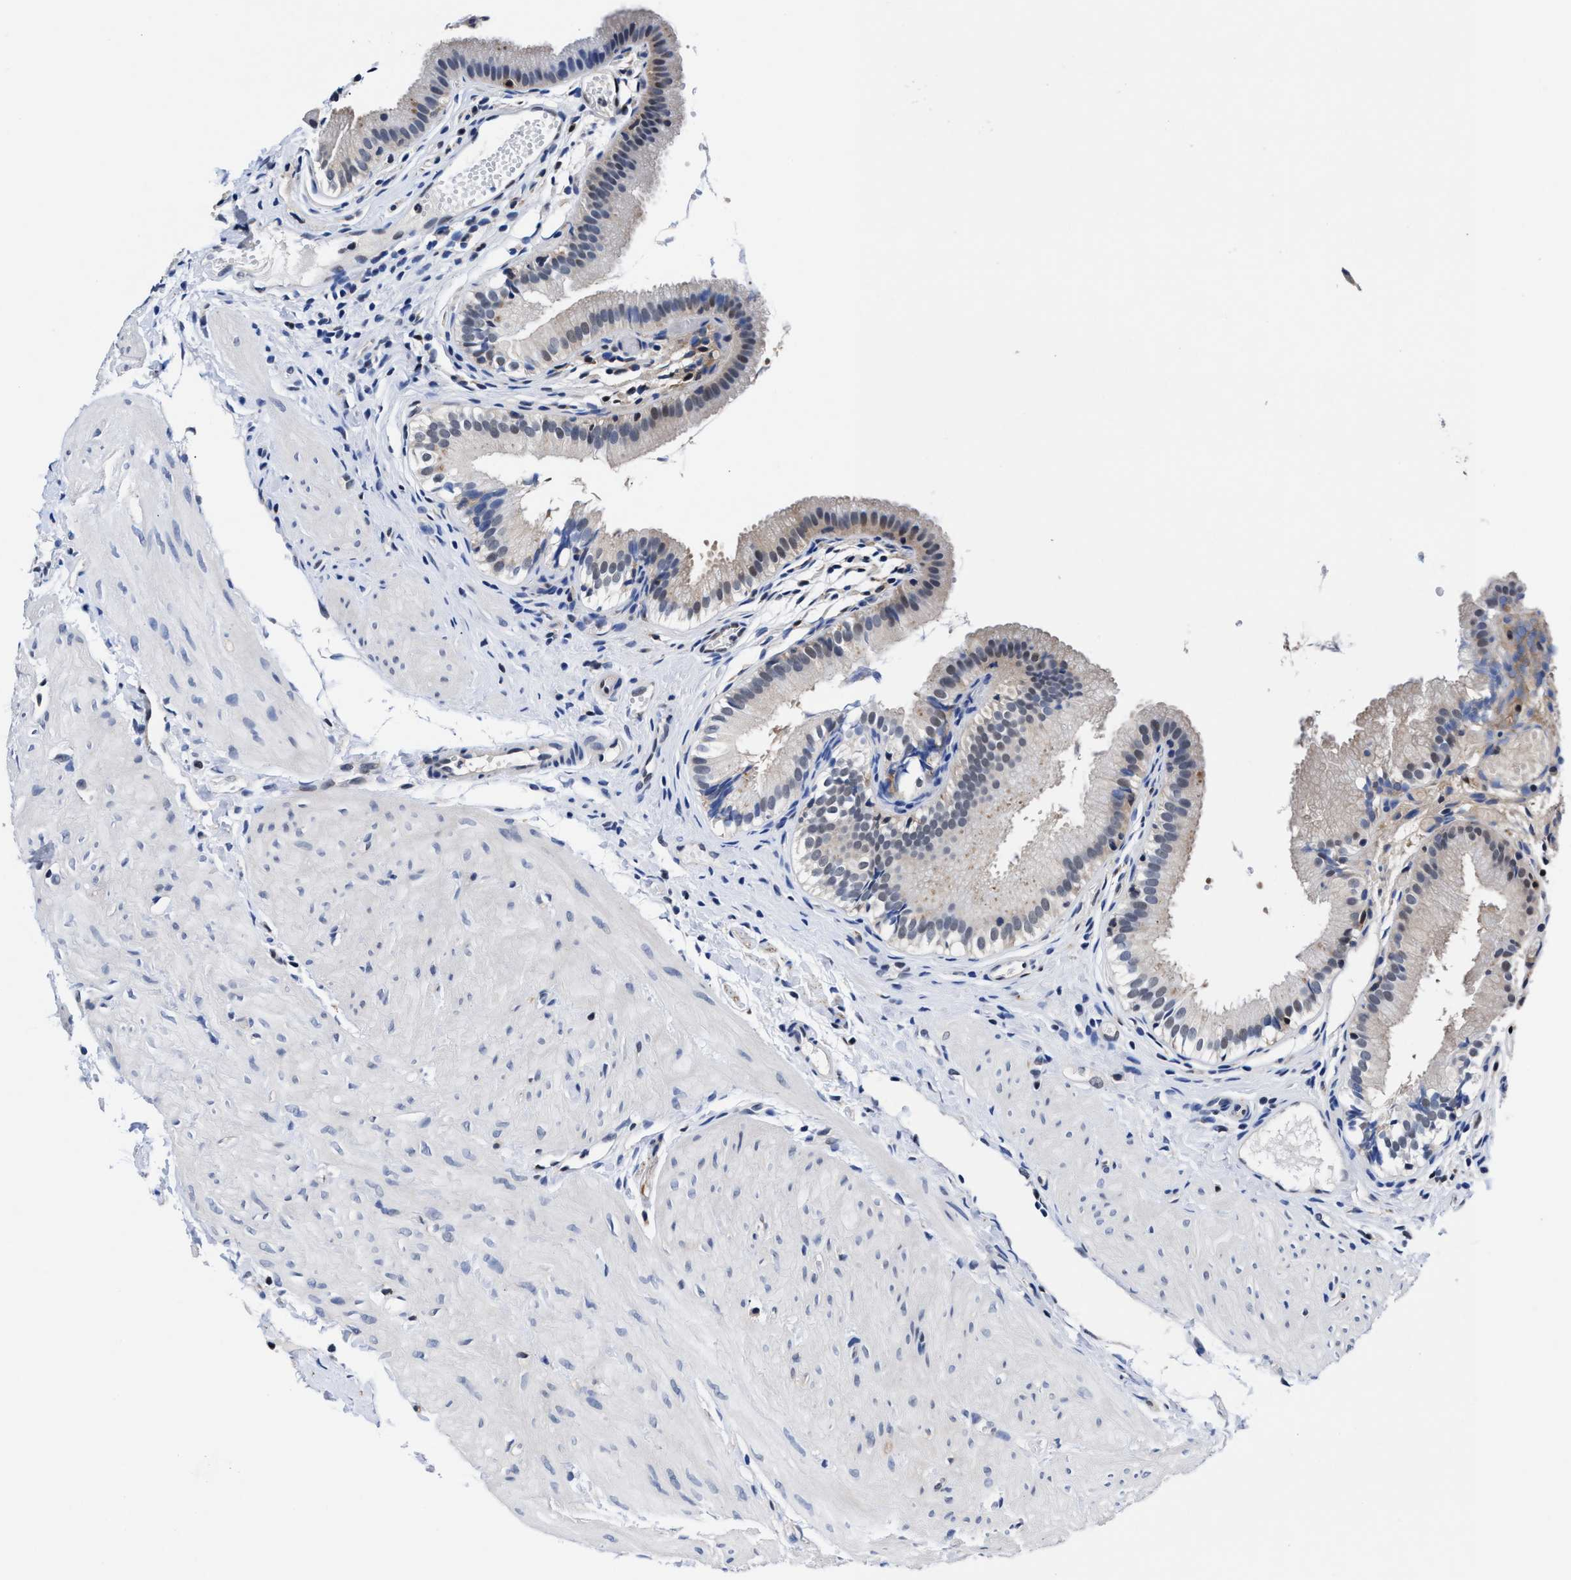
{"staining": {"intensity": "weak", "quantity": "25%-75%", "location": "nuclear"}, "tissue": "gallbladder", "cell_type": "Glandular cells", "image_type": "normal", "snomed": [{"axis": "morphology", "description": "Normal tissue, NOS"}, {"axis": "topography", "description": "Gallbladder"}], "caption": "DAB (3,3'-diaminobenzidine) immunohistochemical staining of unremarkable gallbladder shows weak nuclear protein staining in about 25%-75% of glandular cells.", "gene": "ACLY", "patient": {"sex": "female", "age": 26}}